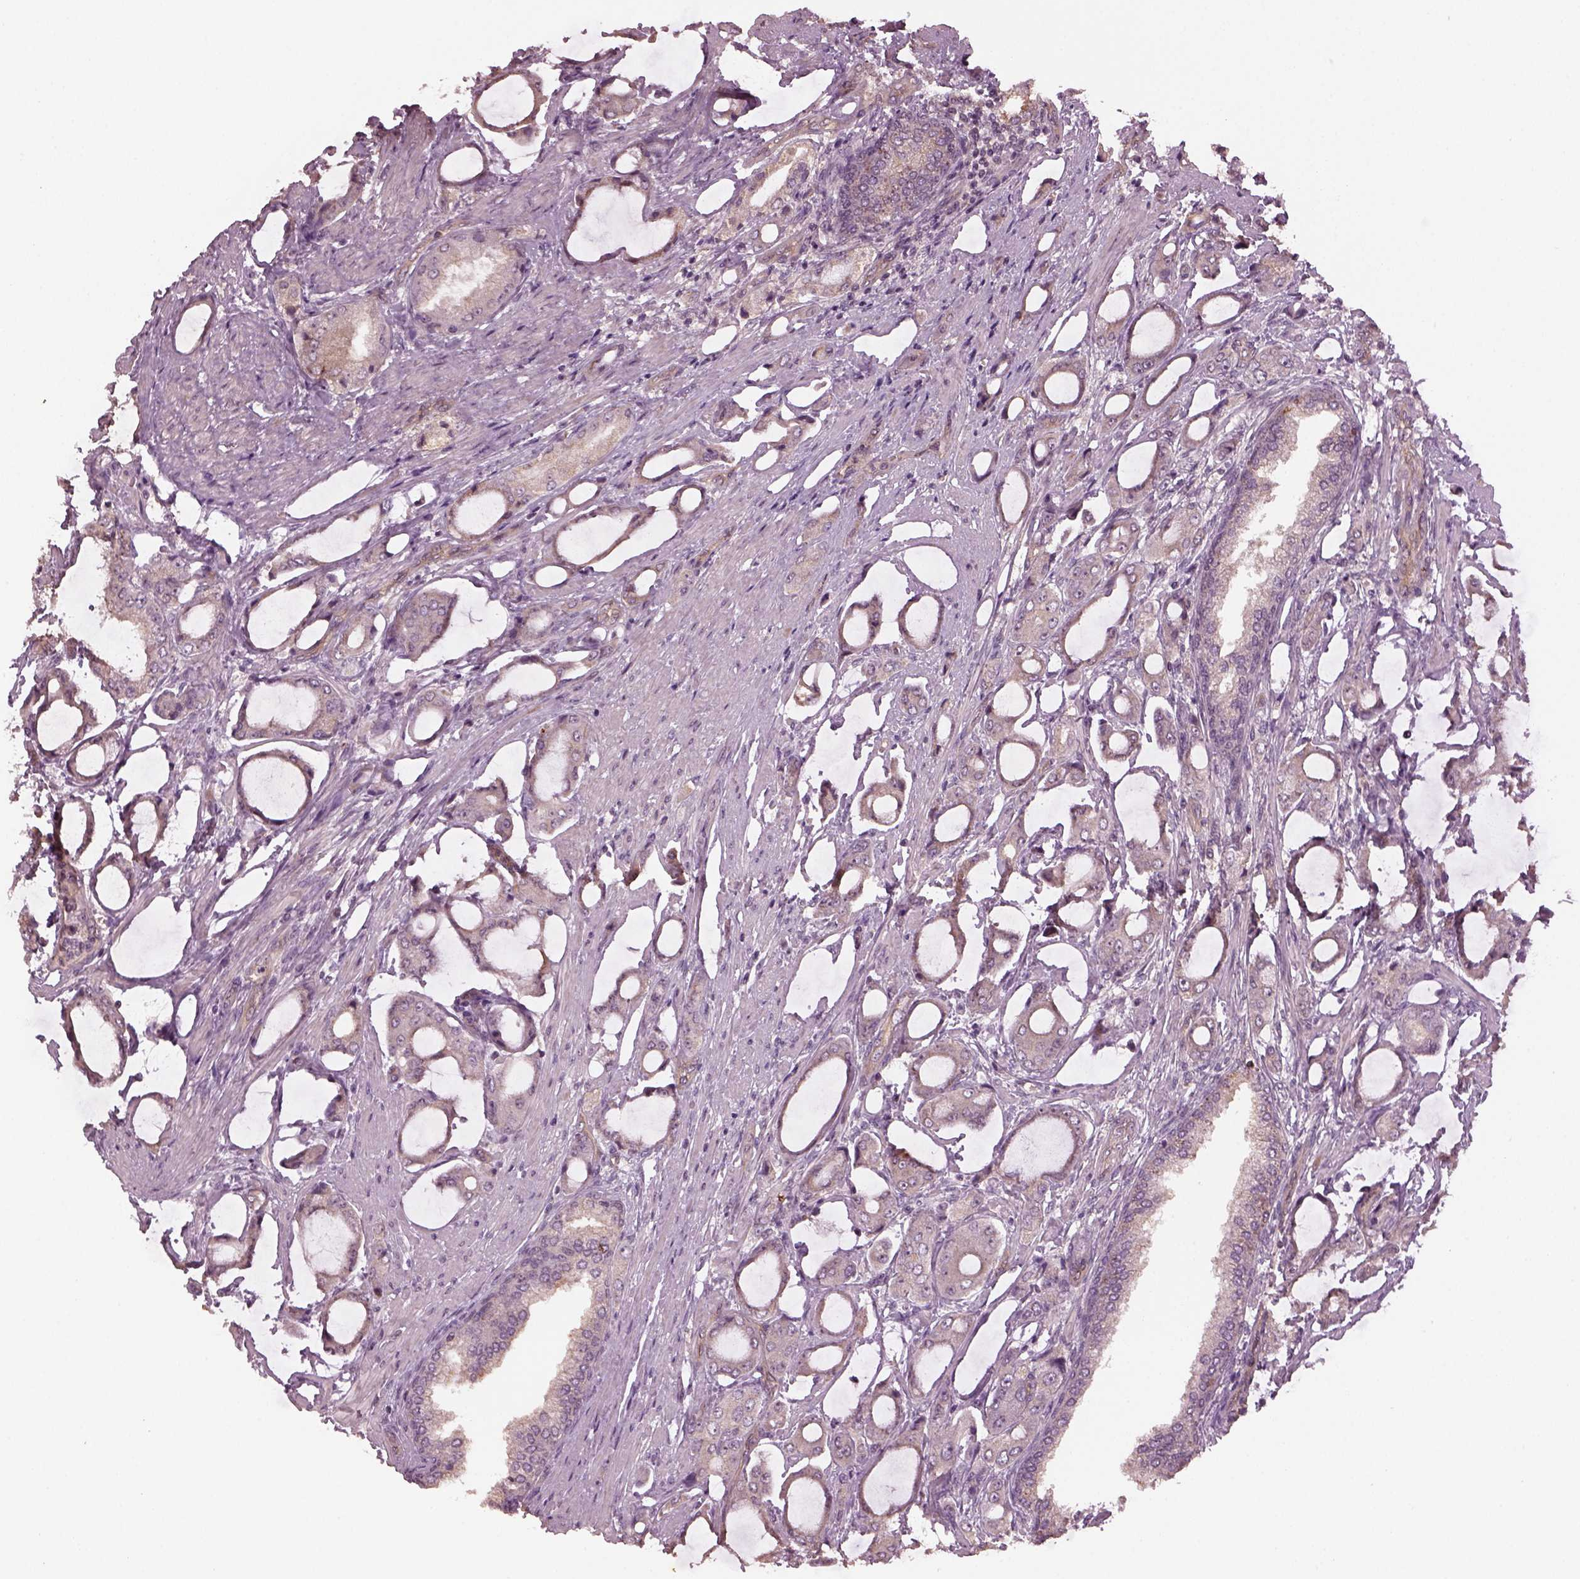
{"staining": {"intensity": "moderate", "quantity": "<25%", "location": "nuclear"}, "tissue": "prostate cancer", "cell_type": "Tumor cells", "image_type": "cancer", "snomed": [{"axis": "morphology", "description": "Adenocarcinoma, NOS"}, {"axis": "topography", "description": "Prostate"}], "caption": "The micrograph shows immunohistochemical staining of prostate cancer. There is moderate nuclear staining is appreciated in approximately <25% of tumor cells.", "gene": "GNRH1", "patient": {"sex": "male", "age": 63}}